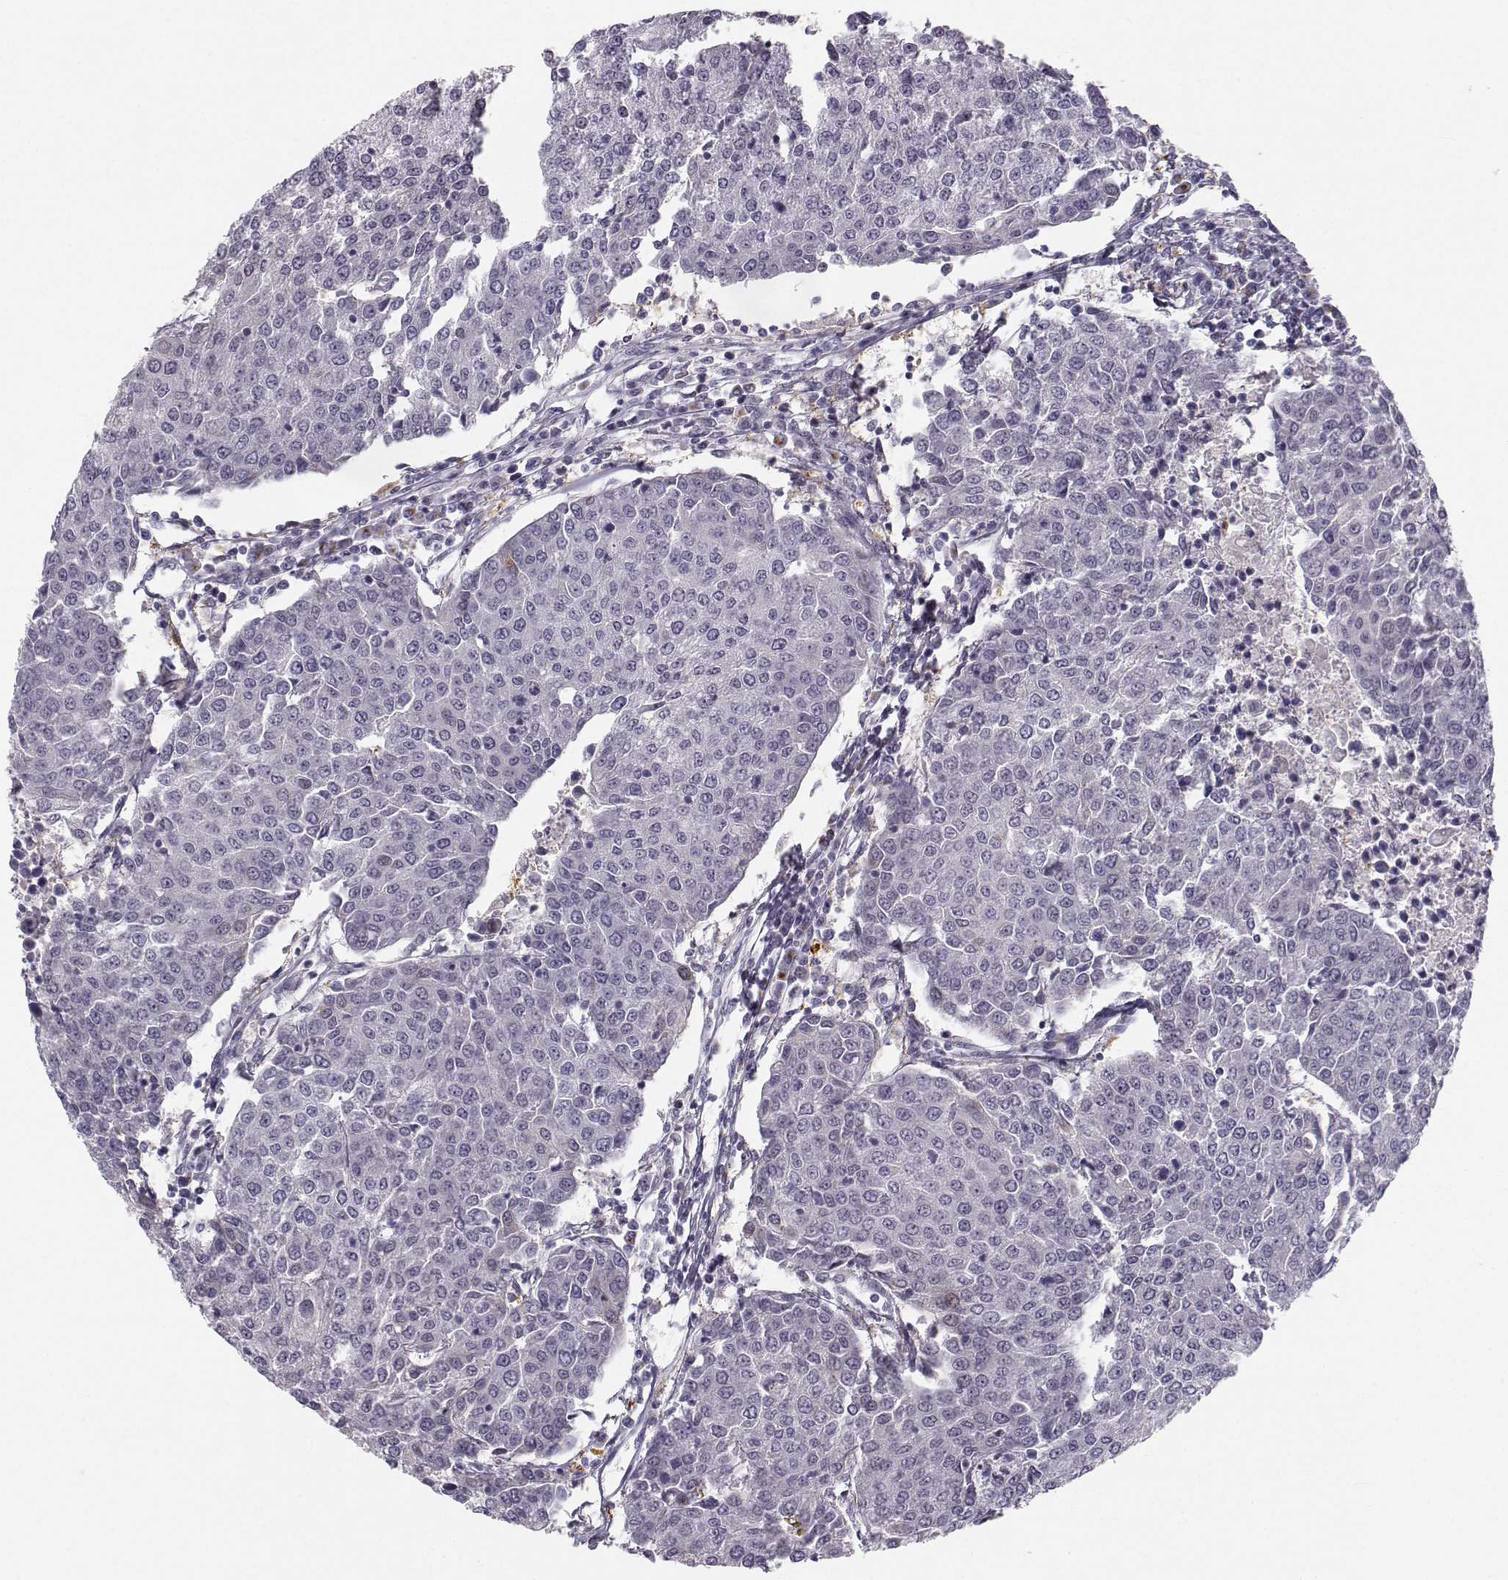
{"staining": {"intensity": "negative", "quantity": "none", "location": "none"}, "tissue": "urothelial cancer", "cell_type": "Tumor cells", "image_type": "cancer", "snomed": [{"axis": "morphology", "description": "Urothelial carcinoma, High grade"}, {"axis": "topography", "description": "Urinary bladder"}], "caption": "Immunohistochemical staining of urothelial cancer reveals no significant positivity in tumor cells. (DAB (3,3'-diaminobenzidine) immunohistochemistry (IHC) visualized using brightfield microscopy, high magnification).", "gene": "HTR7", "patient": {"sex": "female", "age": 85}}